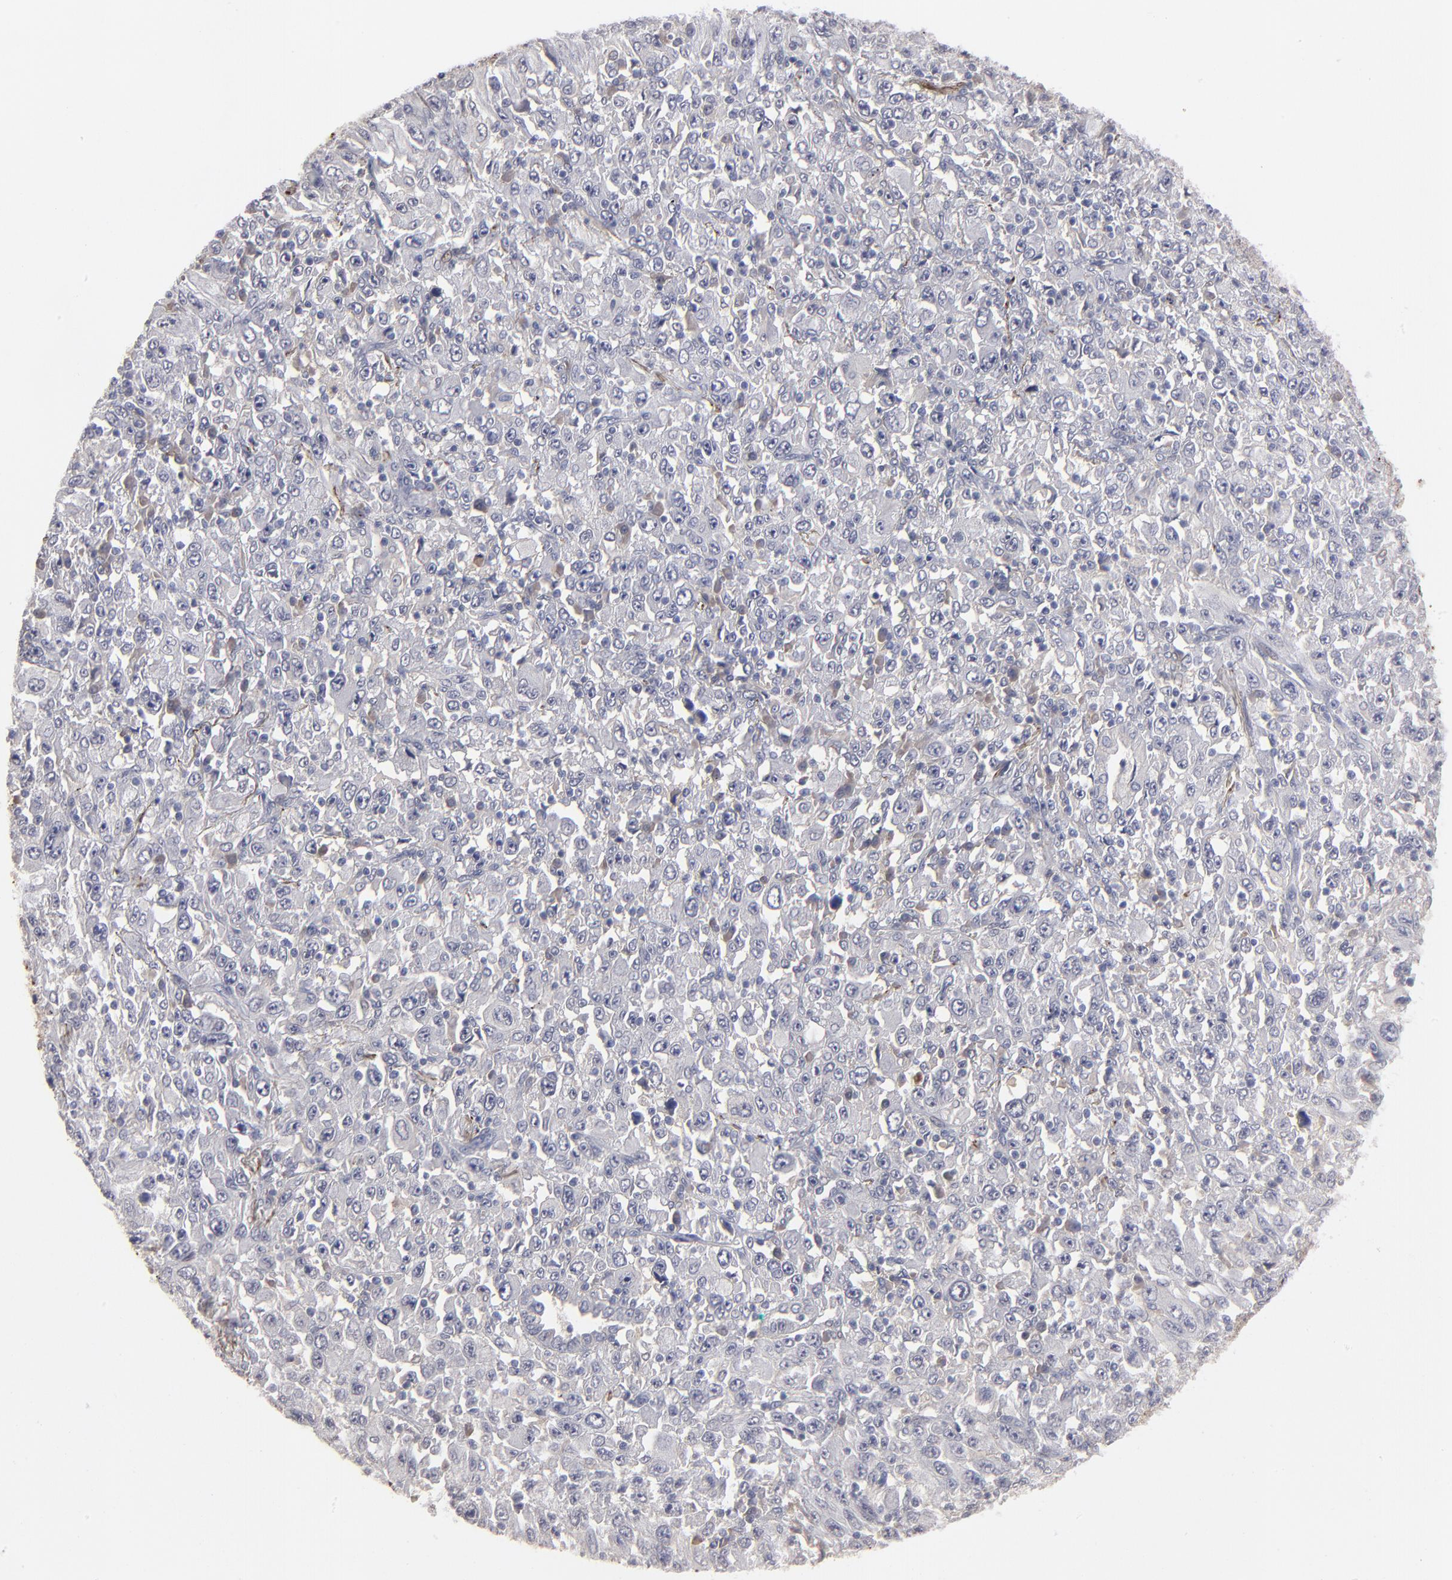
{"staining": {"intensity": "negative", "quantity": "none", "location": "none"}, "tissue": "melanoma", "cell_type": "Tumor cells", "image_type": "cancer", "snomed": [{"axis": "morphology", "description": "Malignant melanoma, Metastatic site"}, {"axis": "topography", "description": "Skin"}], "caption": "Tumor cells show no significant expression in malignant melanoma (metastatic site).", "gene": "GPM6B", "patient": {"sex": "female", "age": 56}}